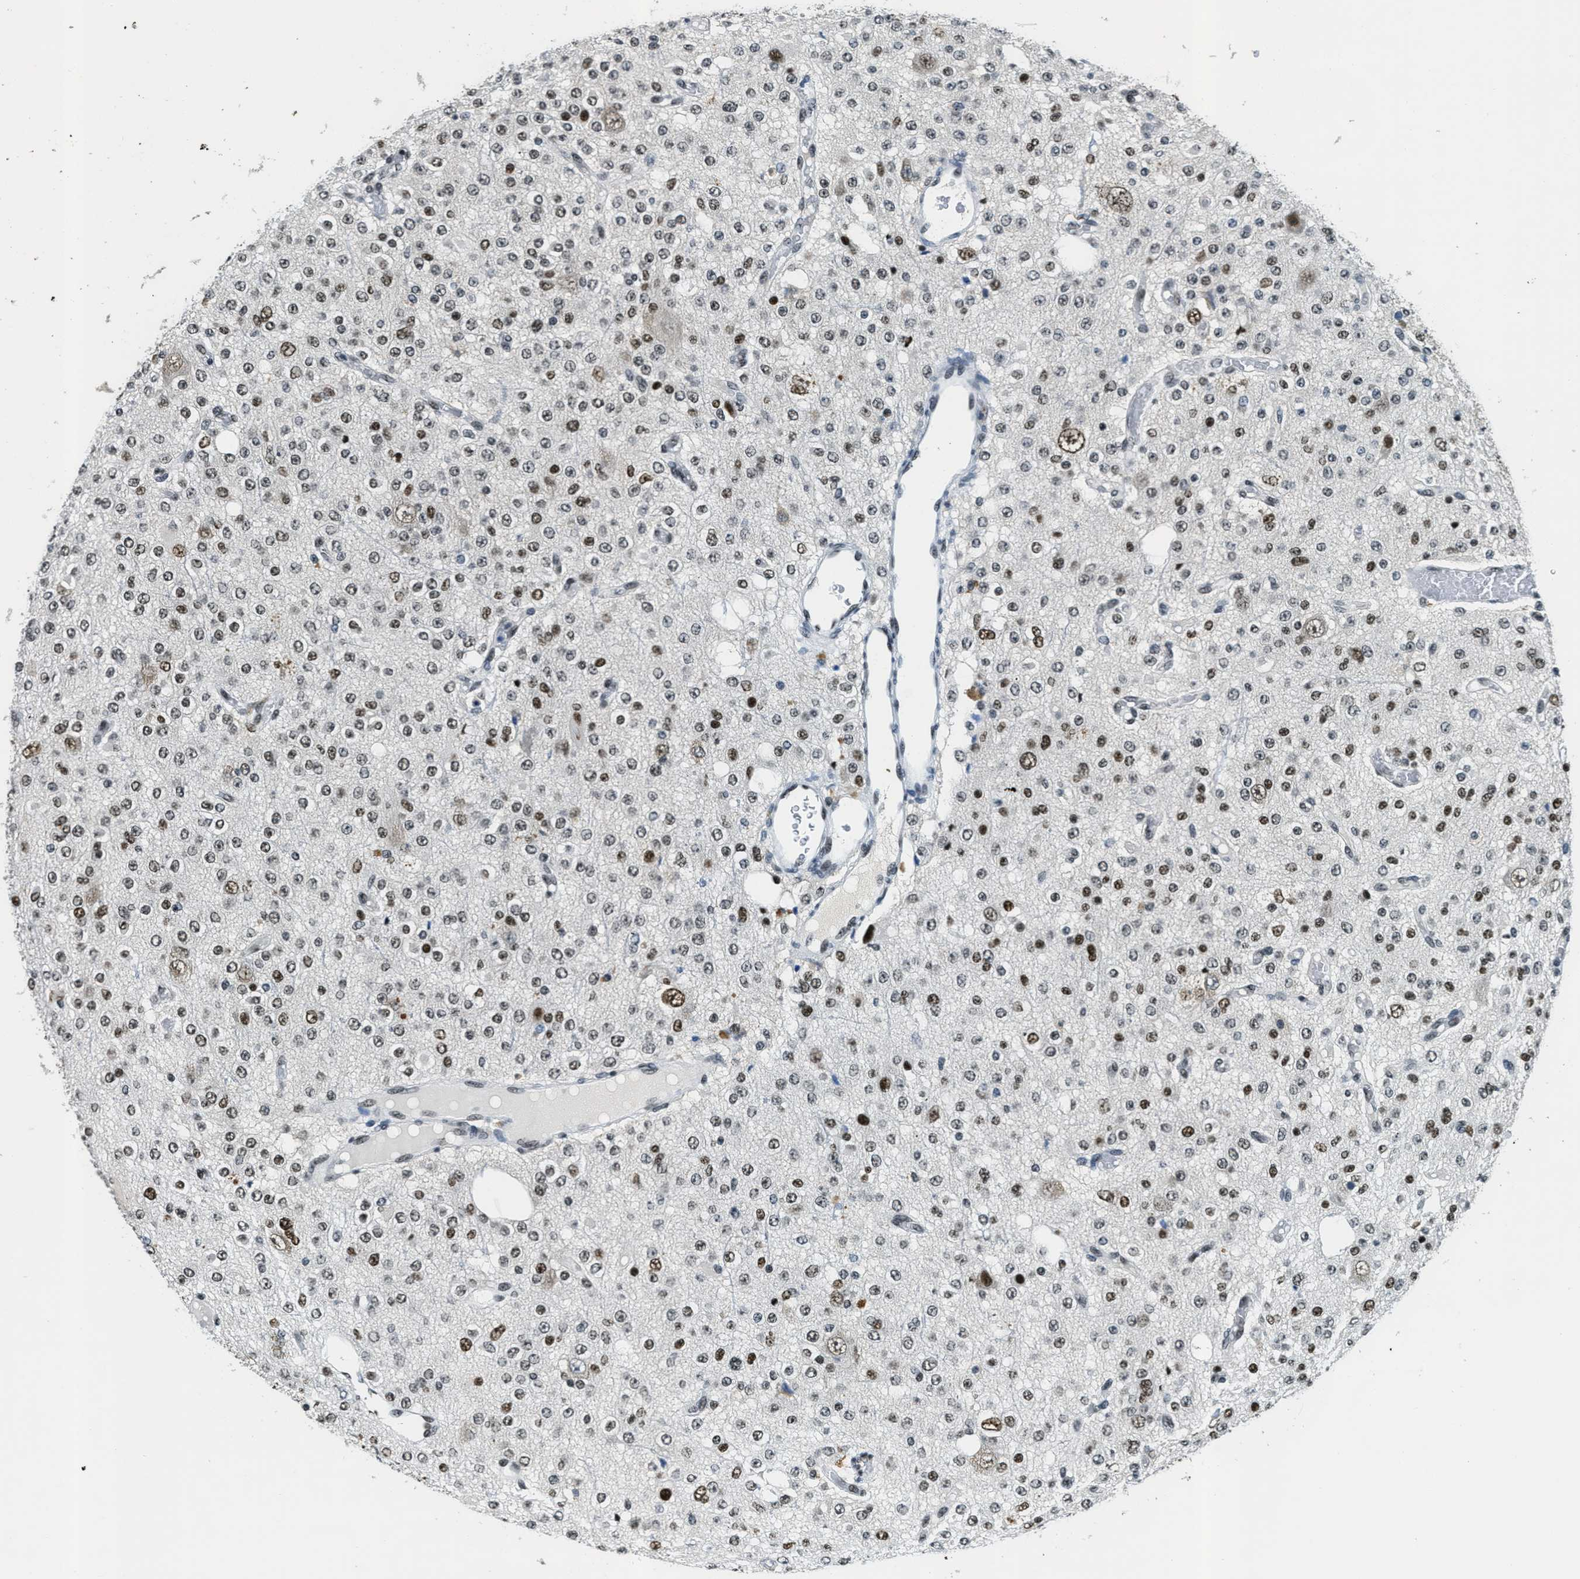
{"staining": {"intensity": "moderate", "quantity": ">75%", "location": "nuclear"}, "tissue": "glioma", "cell_type": "Tumor cells", "image_type": "cancer", "snomed": [{"axis": "morphology", "description": "Glioma, malignant, Low grade"}, {"axis": "topography", "description": "Brain"}], "caption": "Tumor cells show moderate nuclear staining in about >75% of cells in glioma. (IHC, brightfield microscopy, high magnification).", "gene": "SSB", "patient": {"sex": "male", "age": 38}}